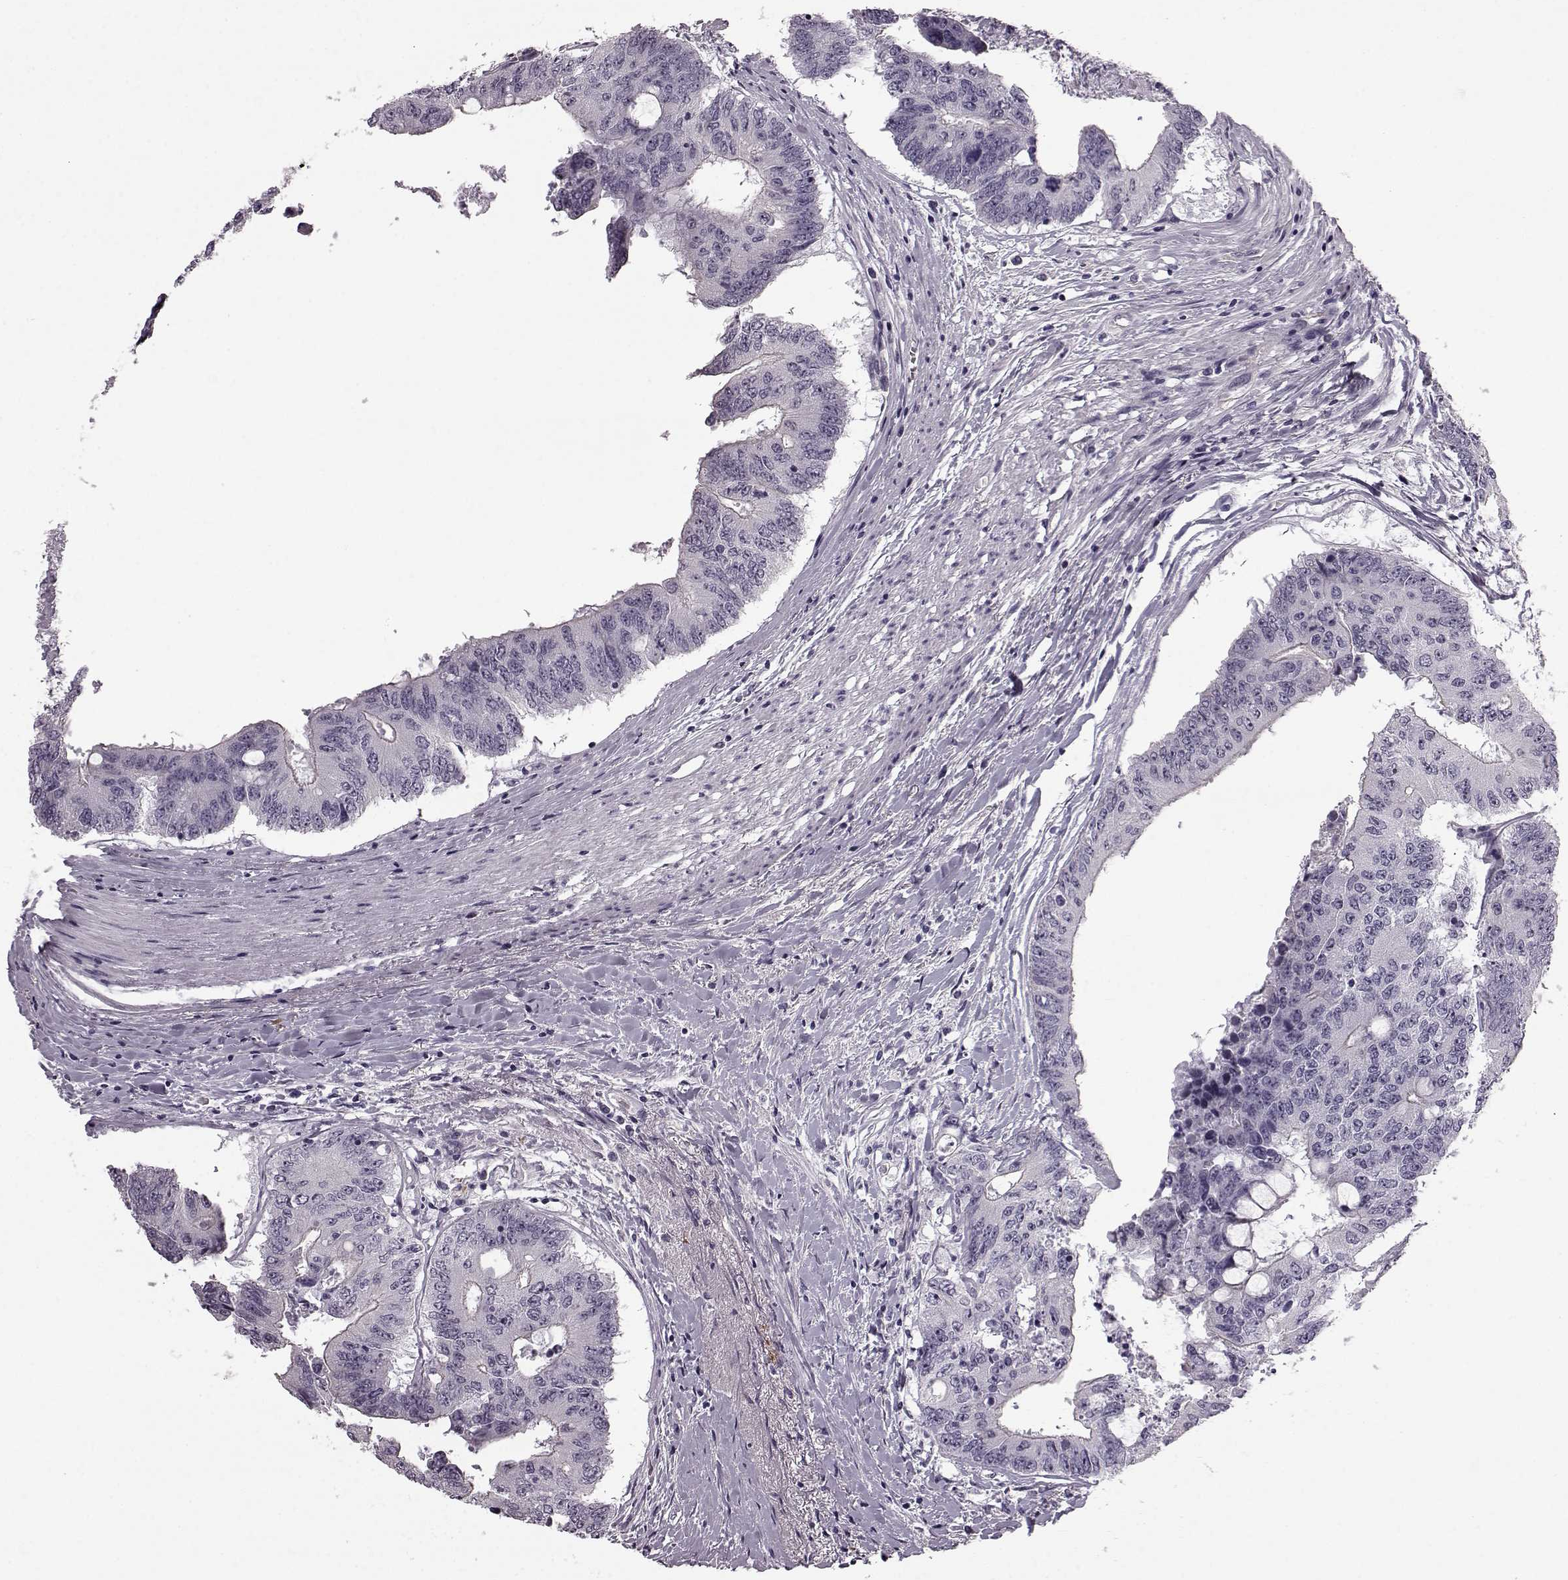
{"staining": {"intensity": "negative", "quantity": "none", "location": "none"}, "tissue": "colorectal cancer", "cell_type": "Tumor cells", "image_type": "cancer", "snomed": [{"axis": "morphology", "description": "Adenocarcinoma, NOS"}, {"axis": "topography", "description": "Rectum"}], "caption": "Protein analysis of adenocarcinoma (colorectal) reveals no significant expression in tumor cells.", "gene": "PRPH2", "patient": {"sex": "male", "age": 59}}